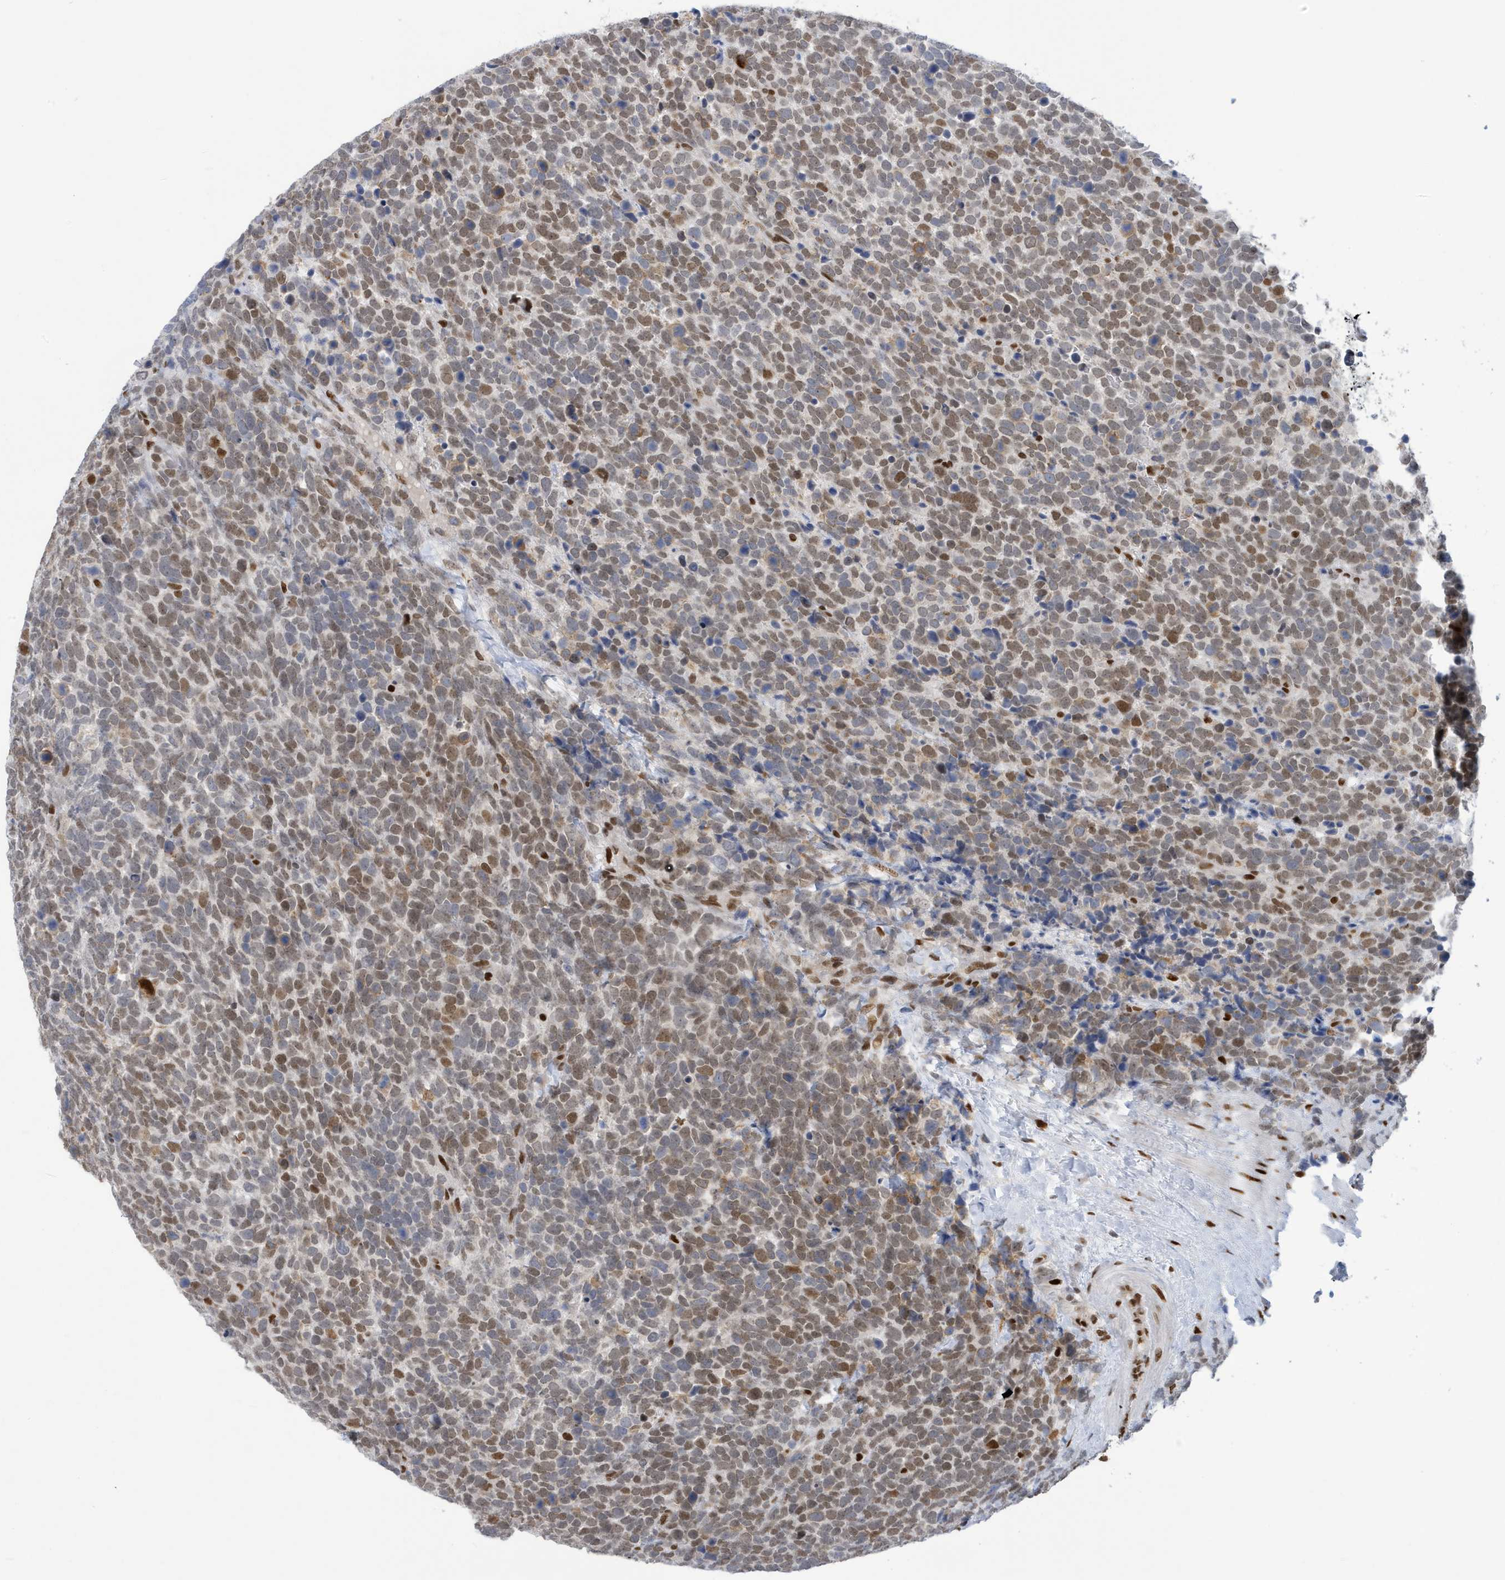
{"staining": {"intensity": "moderate", "quantity": "25%-75%", "location": "nuclear"}, "tissue": "urothelial cancer", "cell_type": "Tumor cells", "image_type": "cancer", "snomed": [{"axis": "morphology", "description": "Urothelial carcinoma, High grade"}, {"axis": "topography", "description": "Urinary bladder"}], "caption": "Protein expression by immunohistochemistry reveals moderate nuclear staining in about 25%-75% of tumor cells in high-grade urothelial carcinoma.", "gene": "PCYT1A", "patient": {"sex": "female", "age": 82}}